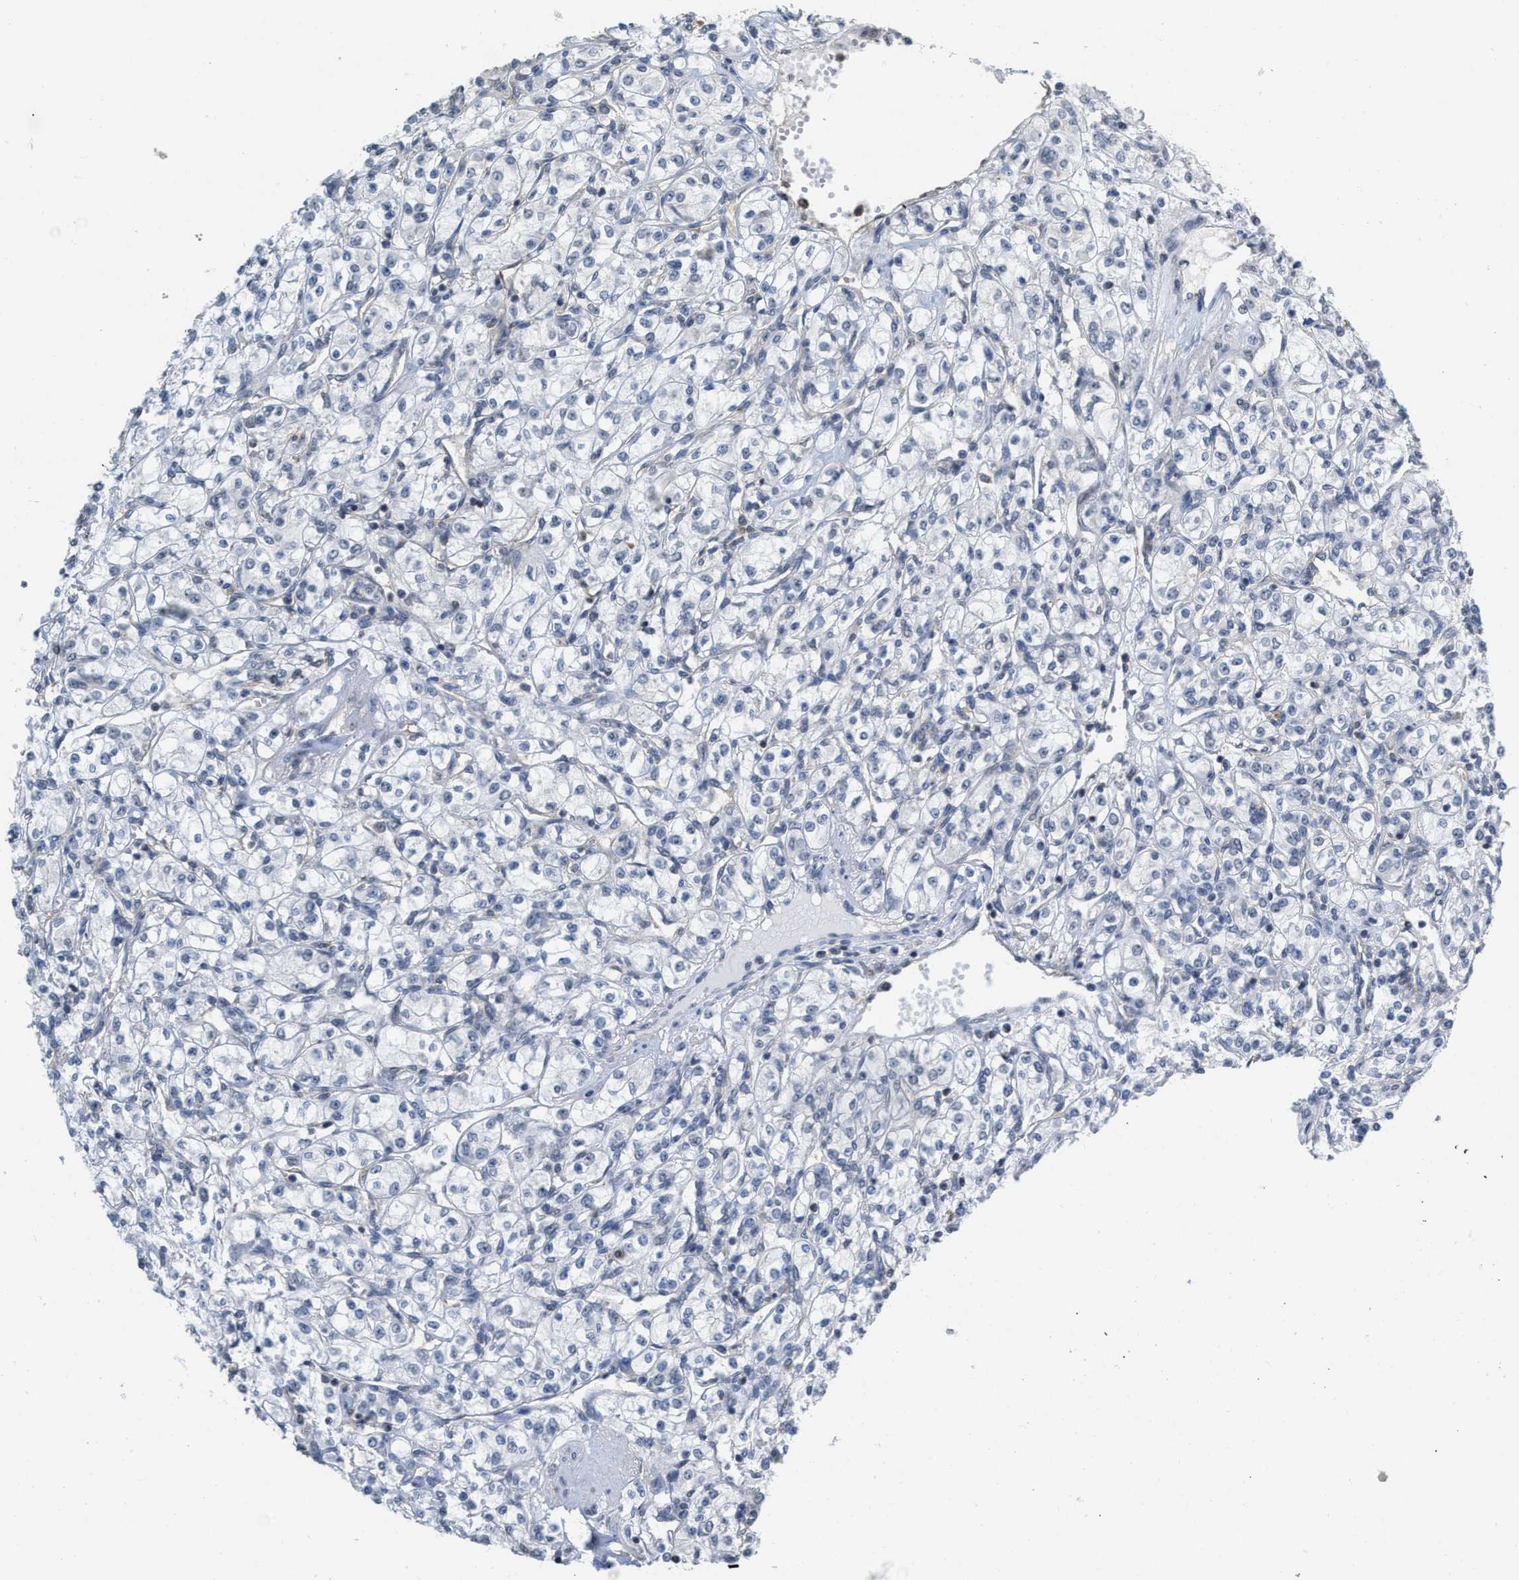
{"staining": {"intensity": "negative", "quantity": "none", "location": "none"}, "tissue": "renal cancer", "cell_type": "Tumor cells", "image_type": "cancer", "snomed": [{"axis": "morphology", "description": "Adenocarcinoma, NOS"}, {"axis": "topography", "description": "Kidney"}], "caption": "The image exhibits no staining of tumor cells in renal cancer (adenocarcinoma).", "gene": "BAIAP2L1", "patient": {"sex": "male", "age": 77}}